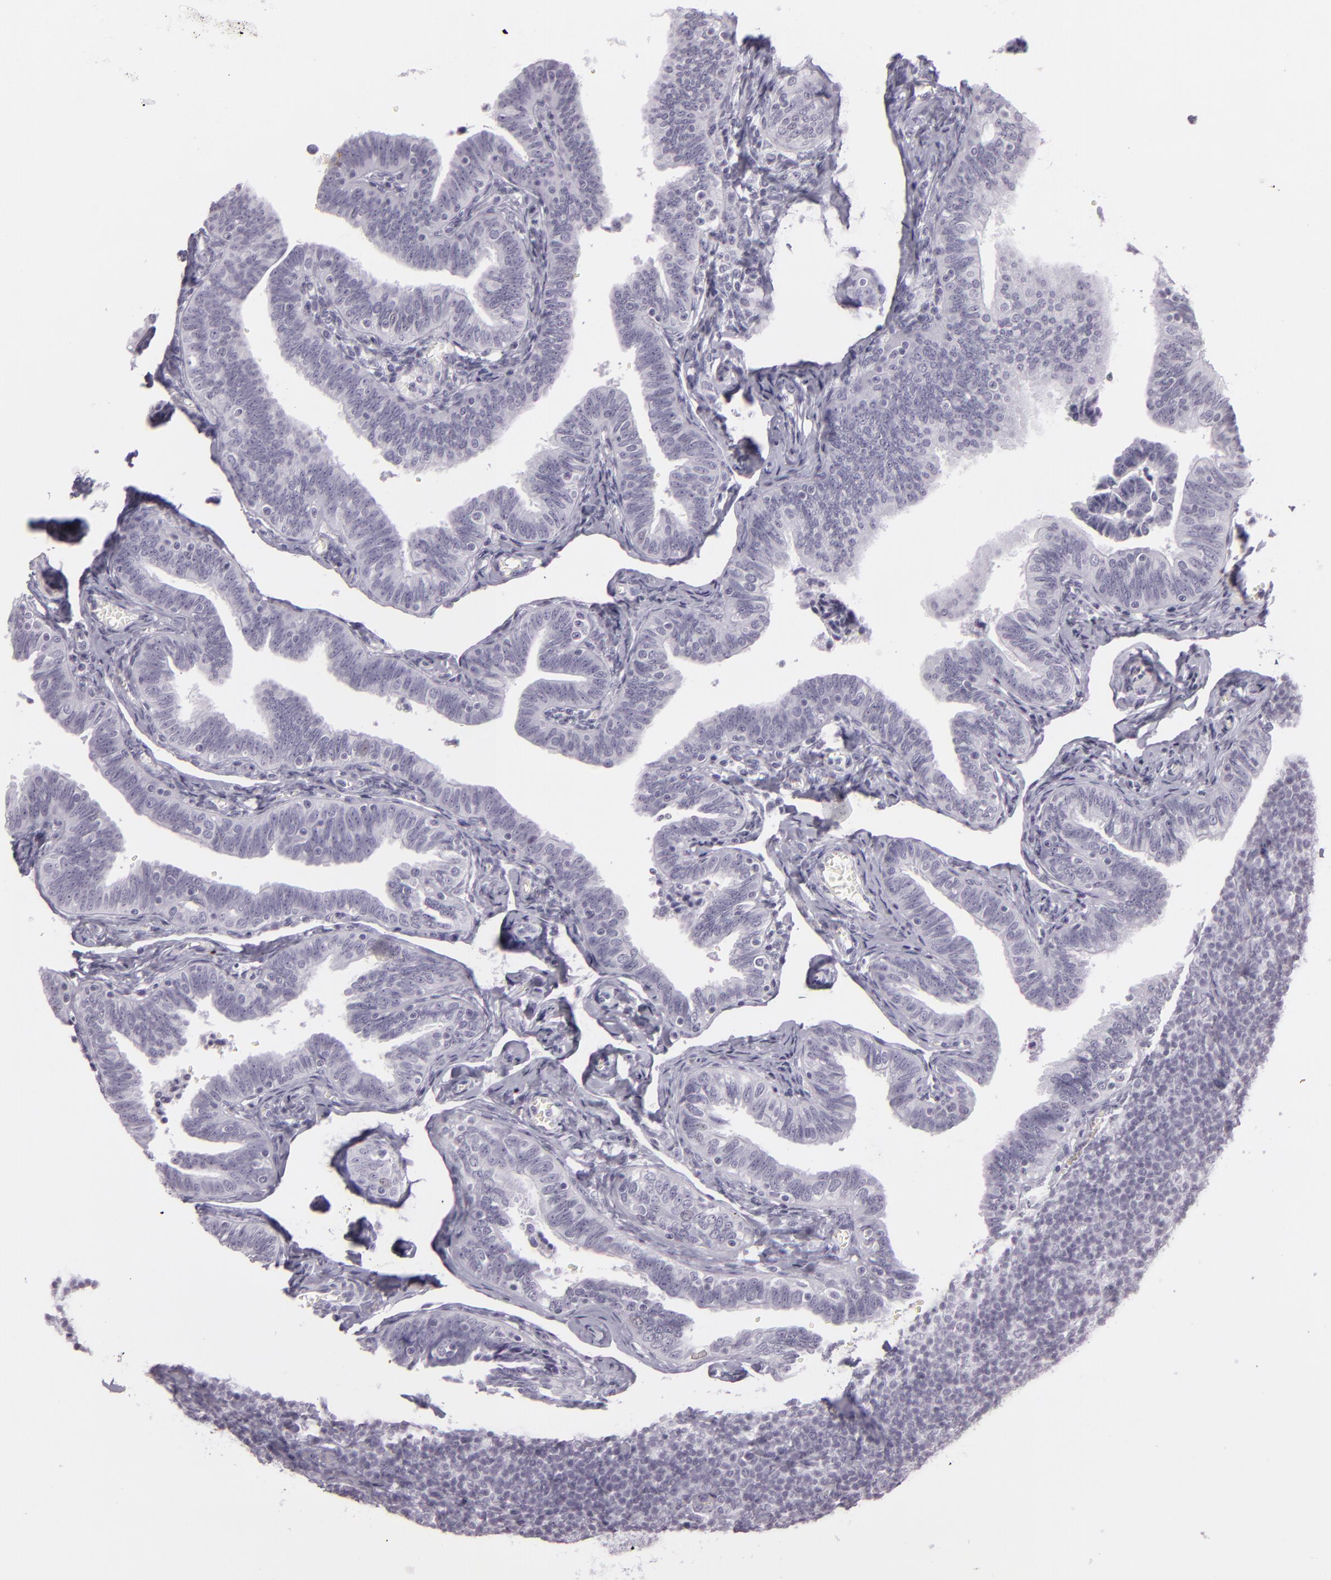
{"staining": {"intensity": "negative", "quantity": "none", "location": "none"}, "tissue": "fallopian tube", "cell_type": "Glandular cells", "image_type": "normal", "snomed": [{"axis": "morphology", "description": "Normal tissue, NOS"}, {"axis": "topography", "description": "Fallopian tube"}, {"axis": "topography", "description": "Ovary"}], "caption": "Immunohistochemistry (IHC) image of normal fallopian tube stained for a protein (brown), which shows no expression in glandular cells.", "gene": "MCM3", "patient": {"sex": "female", "age": 69}}